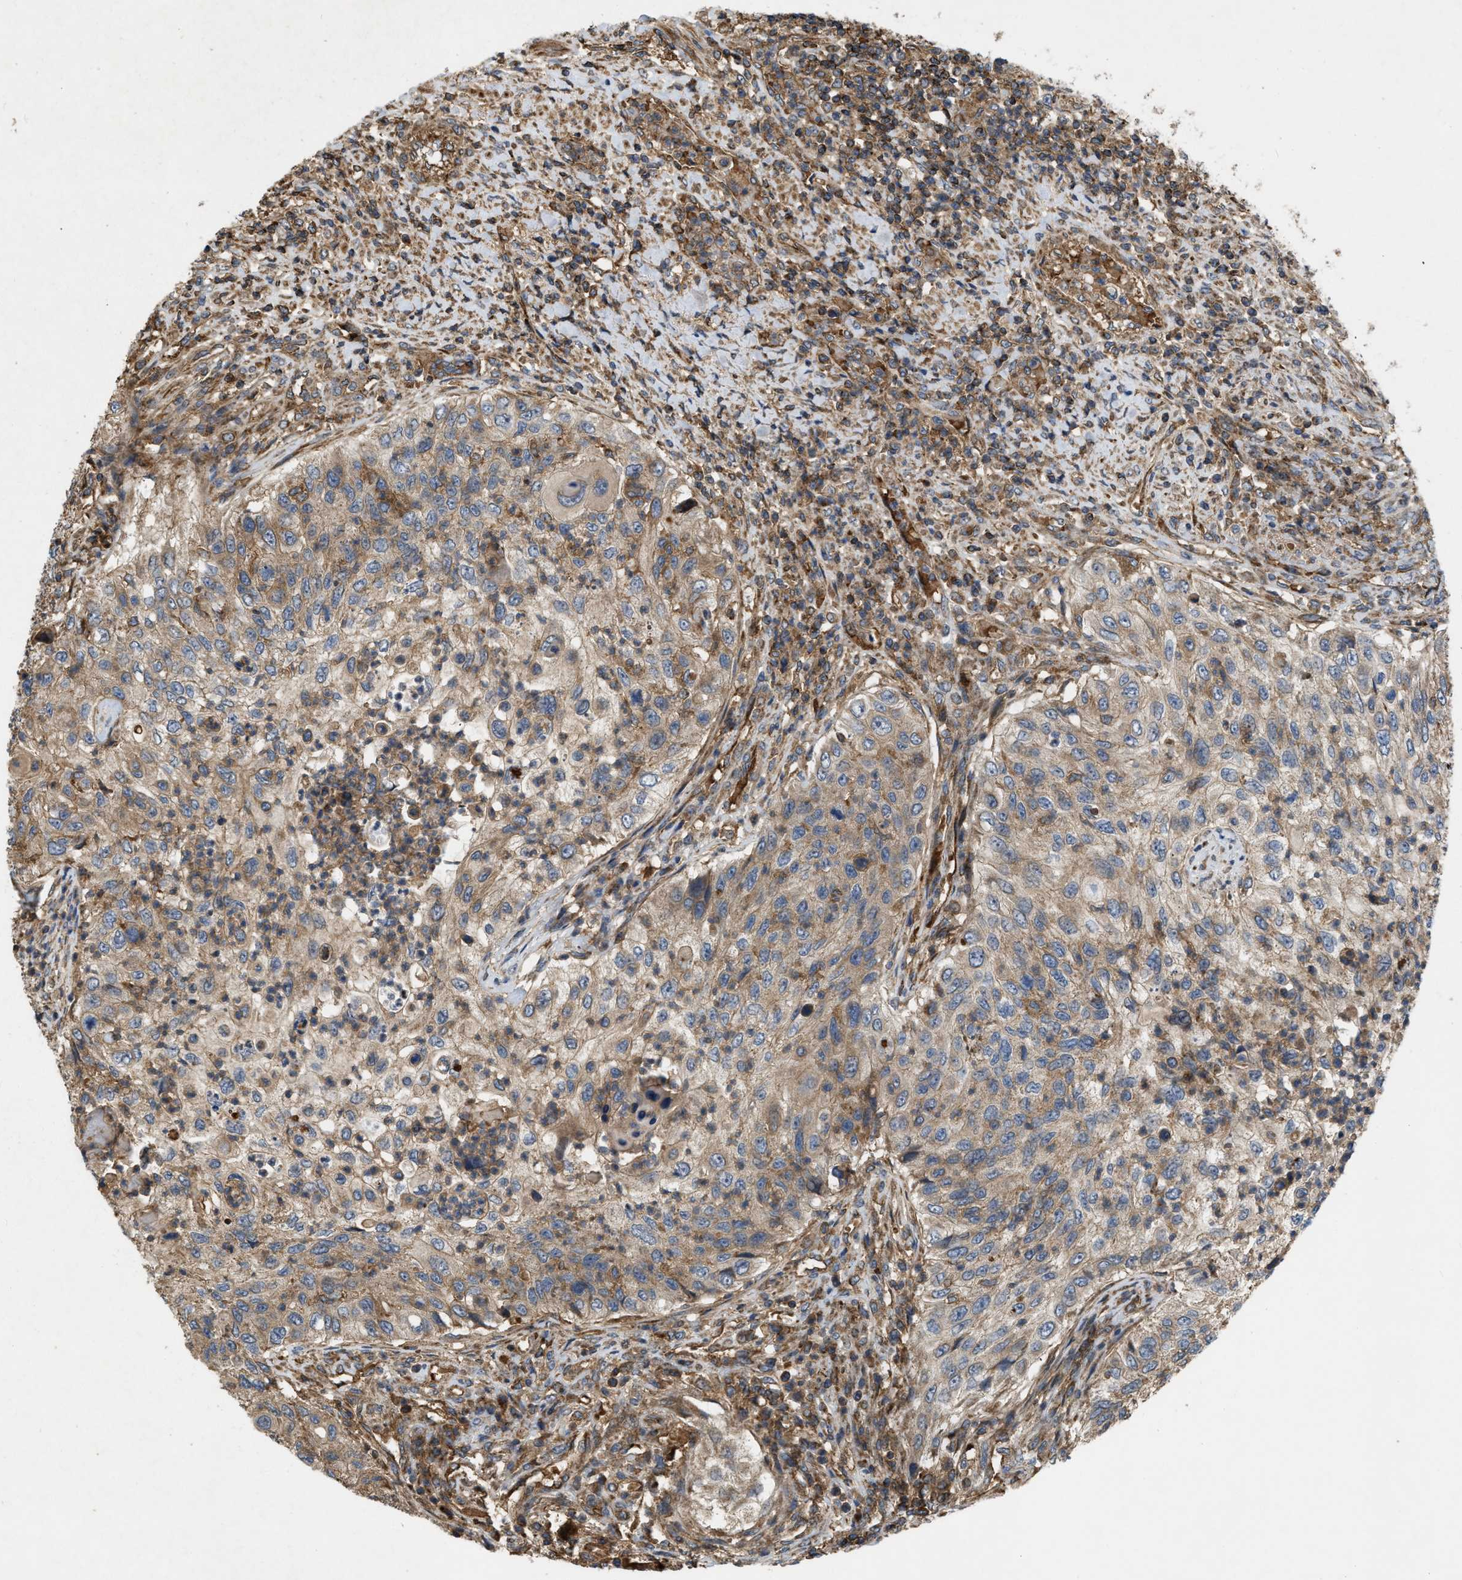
{"staining": {"intensity": "moderate", "quantity": ">75%", "location": "cytoplasmic/membranous"}, "tissue": "urothelial cancer", "cell_type": "Tumor cells", "image_type": "cancer", "snomed": [{"axis": "morphology", "description": "Urothelial carcinoma, High grade"}, {"axis": "topography", "description": "Urinary bladder"}], "caption": "Immunohistochemical staining of urothelial carcinoma (high-grade) shows medium levels of moderate cytoplasmic/membranous expression in about >75% of tumor cells.", "gene": "GNB4", "patient": {"sex": "female", "age": 60}}